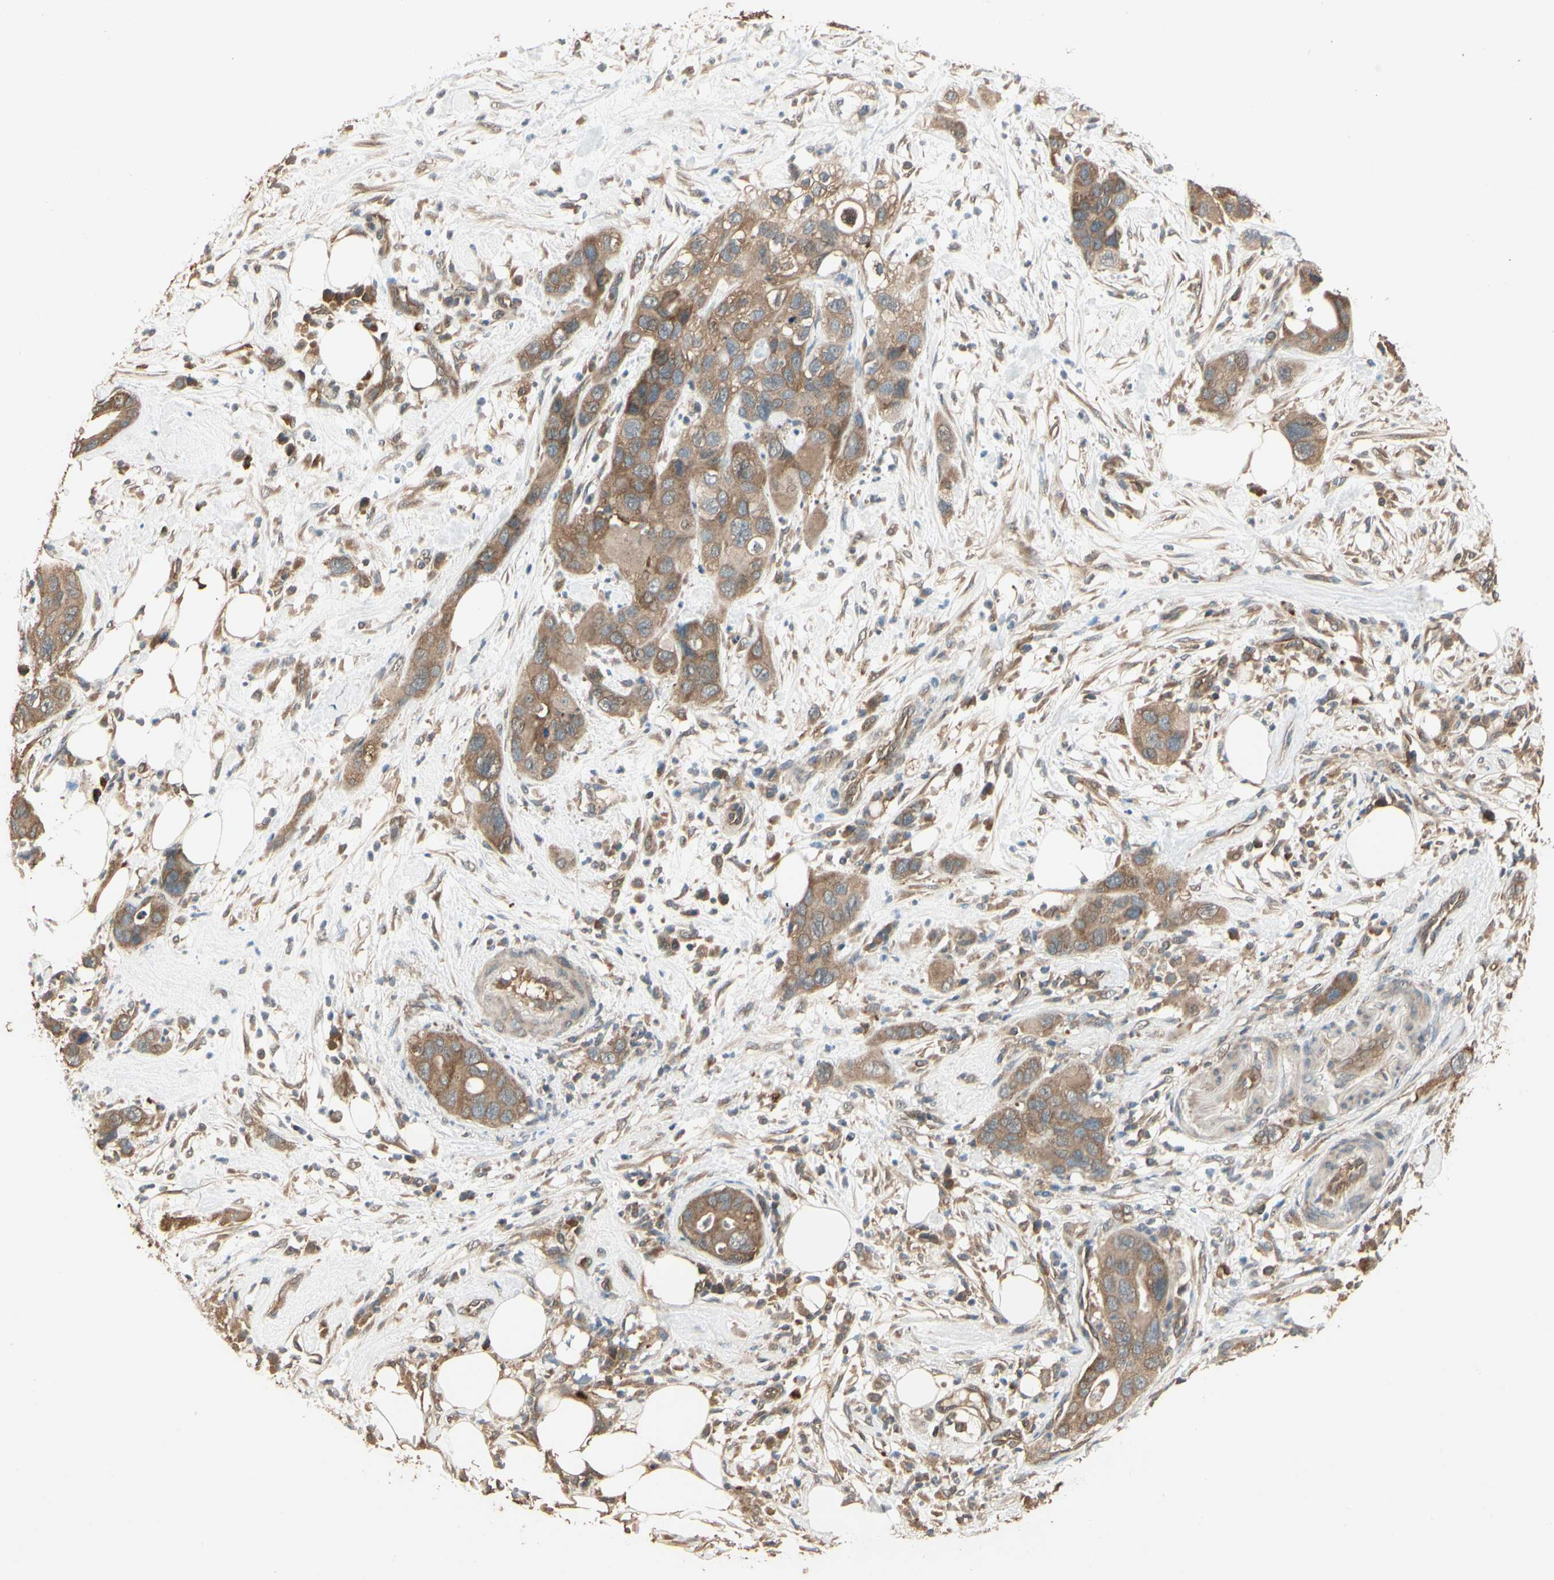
{"staining": {"intensity": "moderate", "quantity": ">75%", "location": "cytoplasmic/membranous"}, "tissue": "pancreatic cancer", "cell_type": "Tumor cells", "image_type": "cancer", "snomed": [{"axis": "morphology", "description": "Adenocarcinoma, NOS"}, {"axis": "topography", "description": "Pancreas"}], "caption": "Brown immunohistochemical staining in adenocarcinoma (pancreatic) demonstrates moderate cytoplasmic/membranous expression in about >75% of tumor cells. Using DAB (brown) and hematoxylin (blue) stains, captured at high magnification using brightfield microscopy.", "gene": "CCT7", "patient": {"sex": "female", "age": 71}}